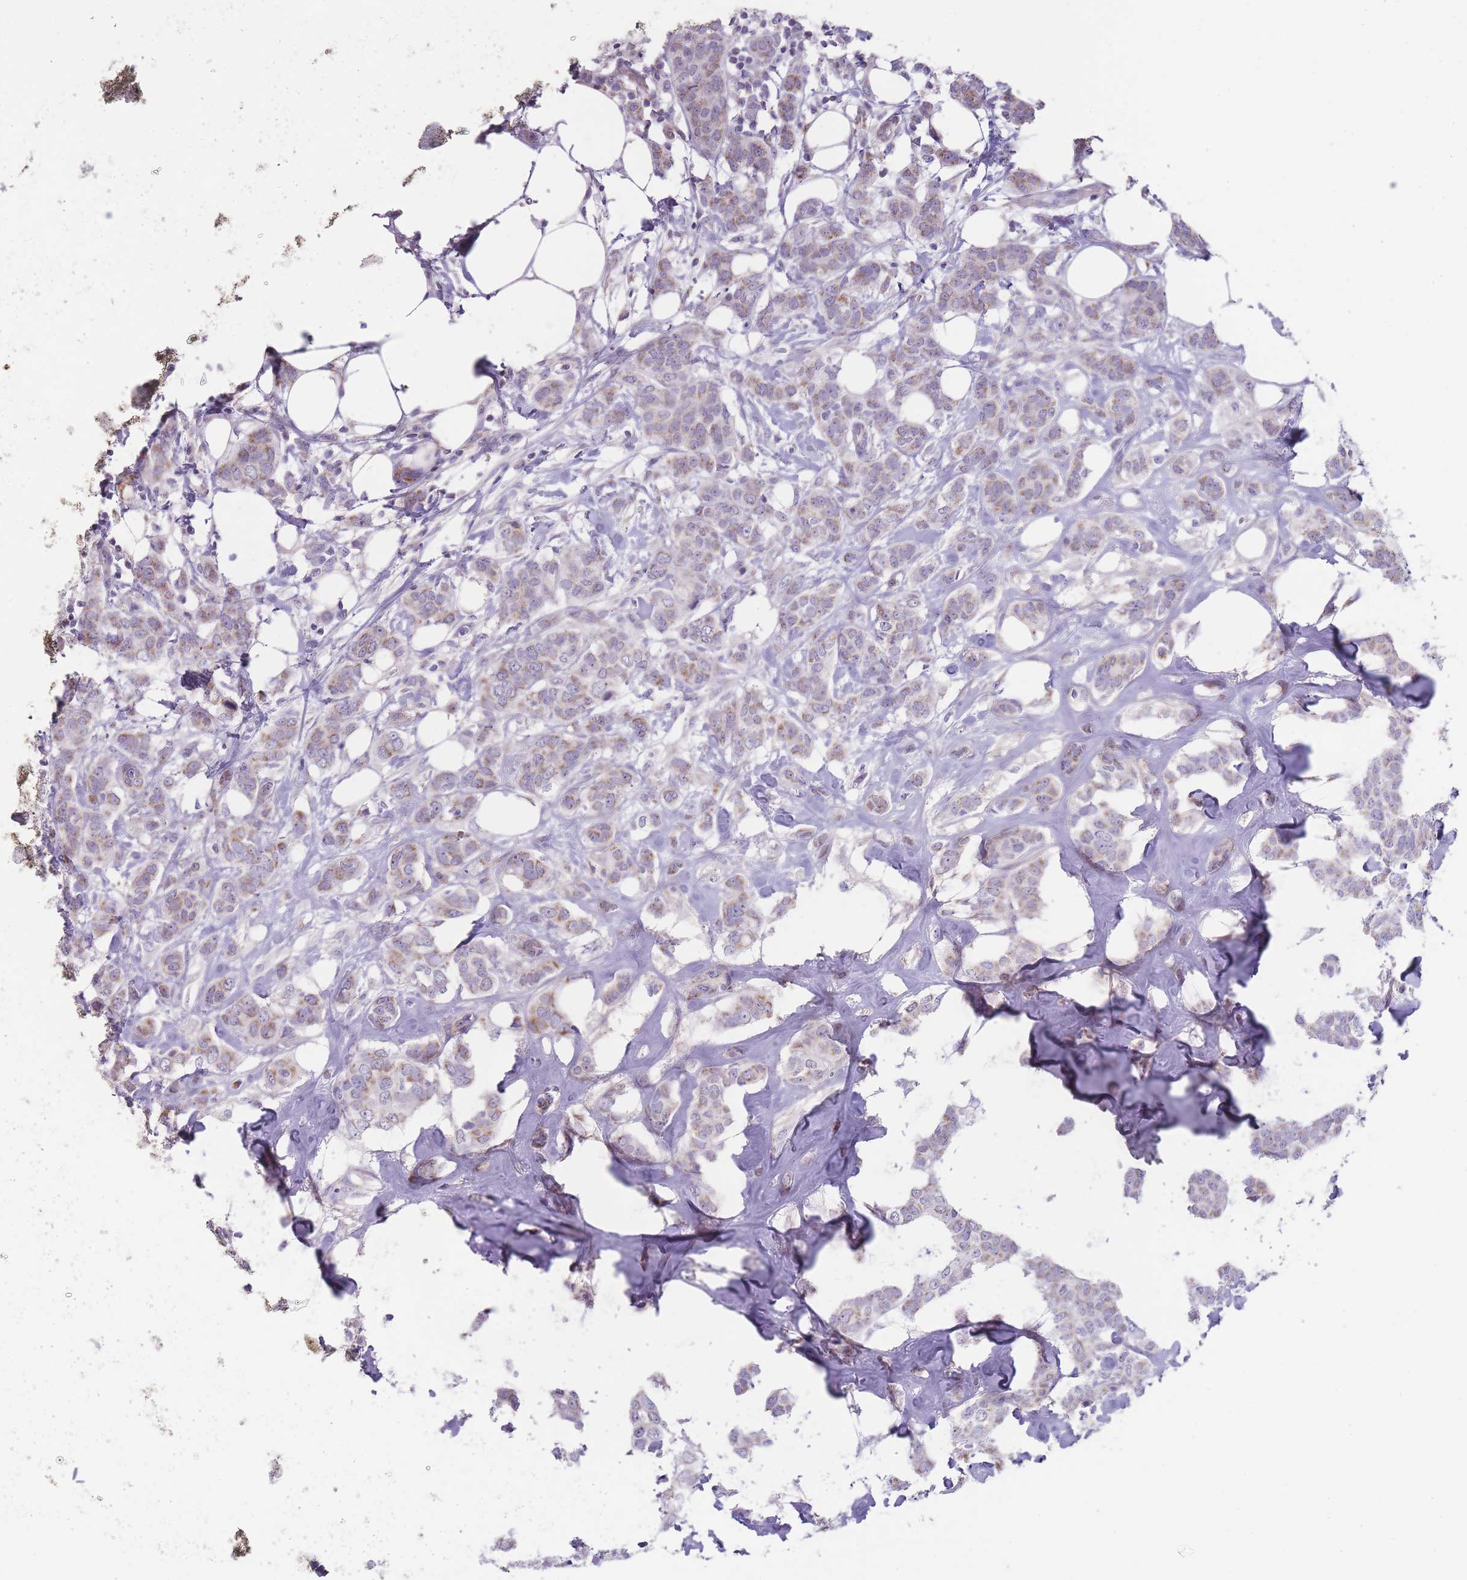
{"staining": {"intensity": "weak", "quantity": "<25%", "location": "cytoplasmic/membranous"}, "tissue": "breast cancer", "cell_type": "Tumor cells", "image_type": "cancer", "snomed": [{"axis": "morphology", "description": "Duct carcinoma"}, {"axis": "topography", "description": "Breast"}], "caption": "There is no significant positivity in tumor cells of breast cancer (intraductal carcinoma).", "gene": "ZBTB24", "patient": {"sex": "female", "age": 72}}